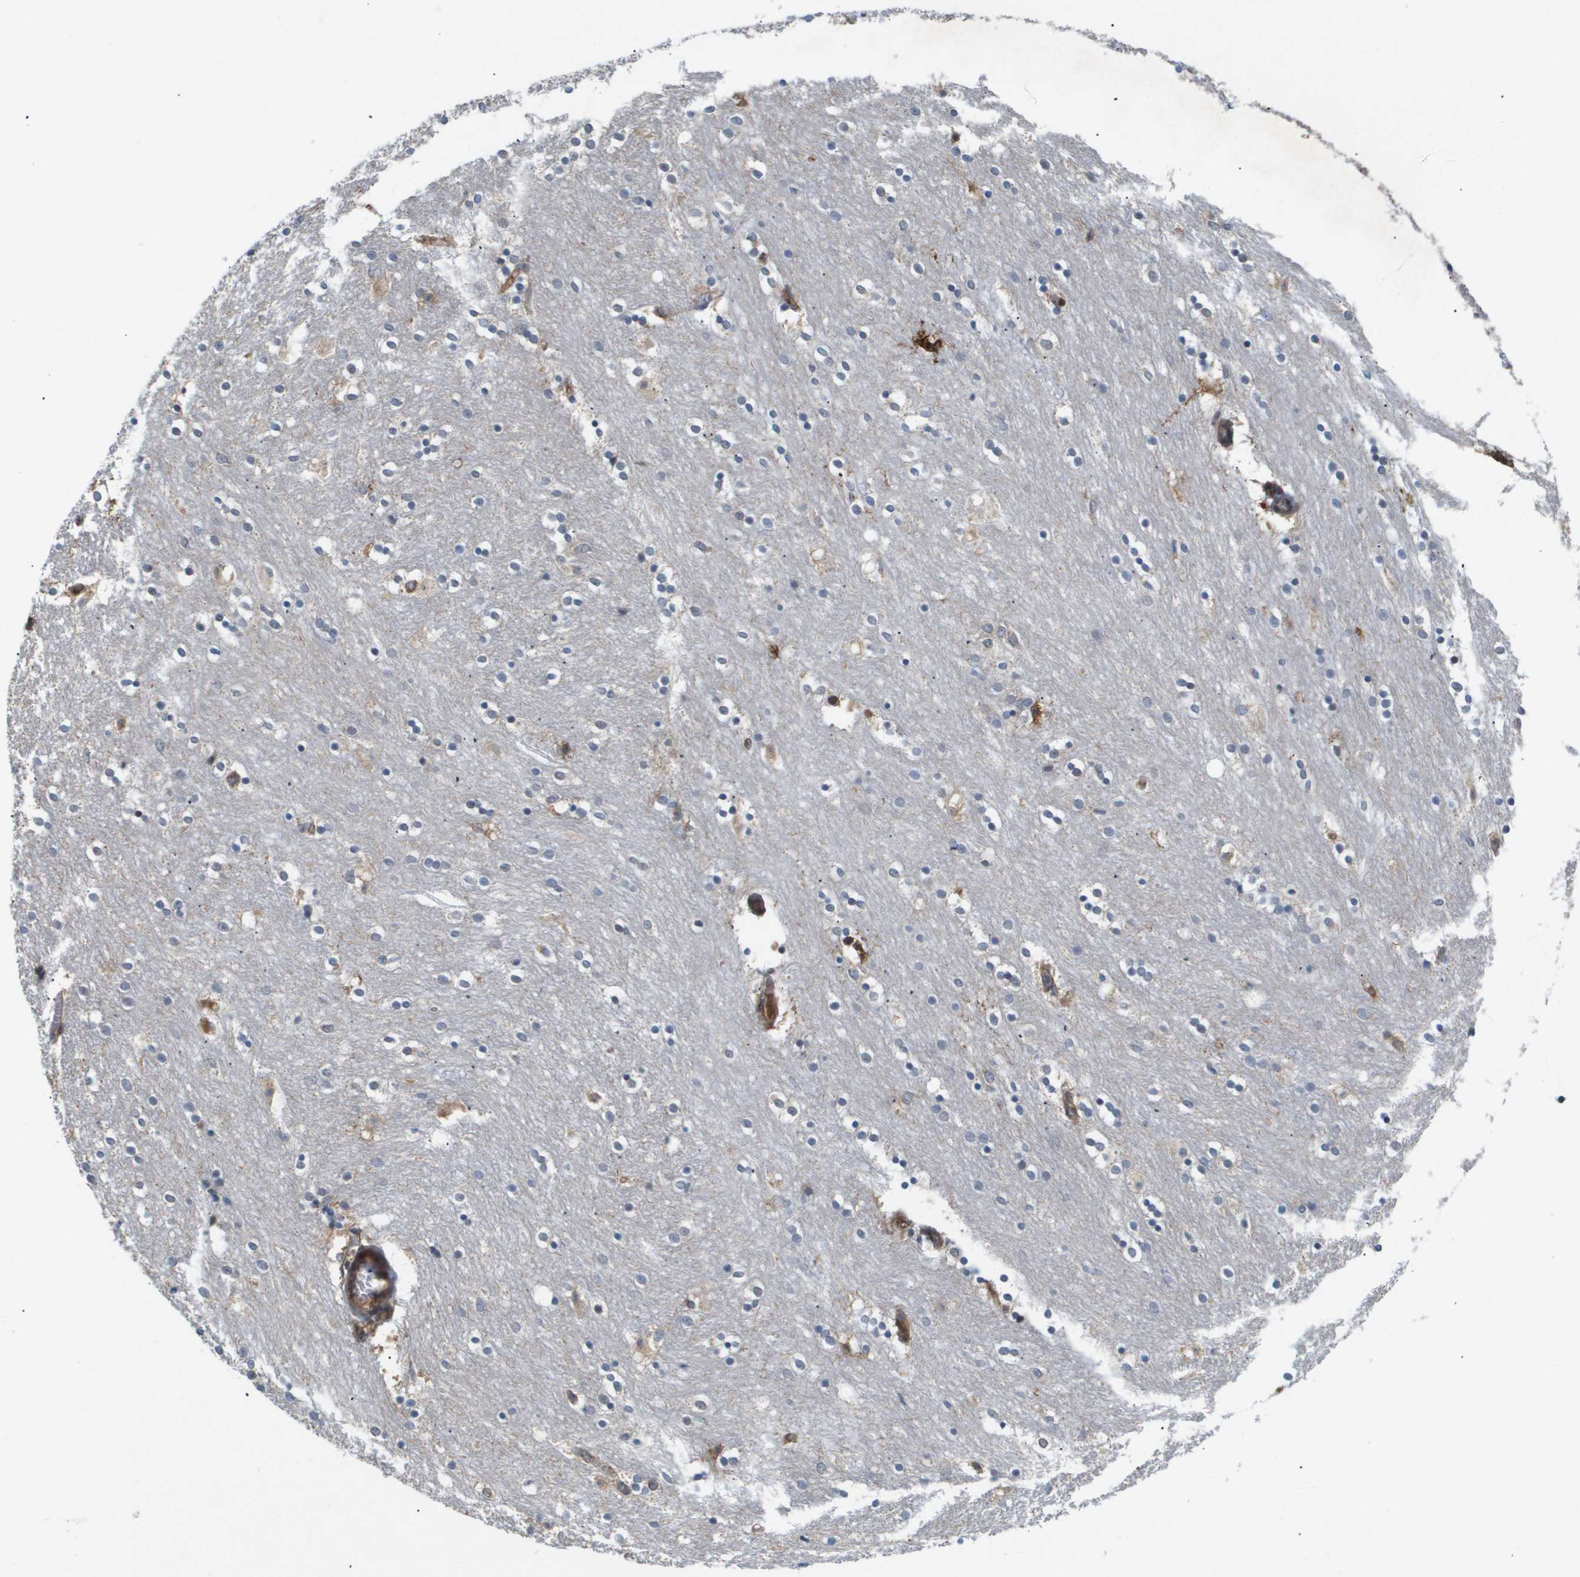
{"staining": {"intensity": "negative", "quantity": "none", "location": "none"}, "tissue": "caudate", "cell_type": "Glial cells", "image_type": "normal", "snomed": [{"axis": "morphology", "description": "Normal tissue, NOS"}, {"axis": "topography", "description": "Lateral ventricle wall"}], "caption": "Immunohistochemistry (IHC) histopathology image of normal caudate stained for a protein (brown), which shows no expression in glial cells. The staining was performed using DAB (3,3'-diaminobenzidine) to visualize the protein expression in brown, while the nuclei were stained in blue with hematoxylin (Magnification: 20x).", "gene": "PDGFB", "patient": {"sex": "female", "age": 54}}